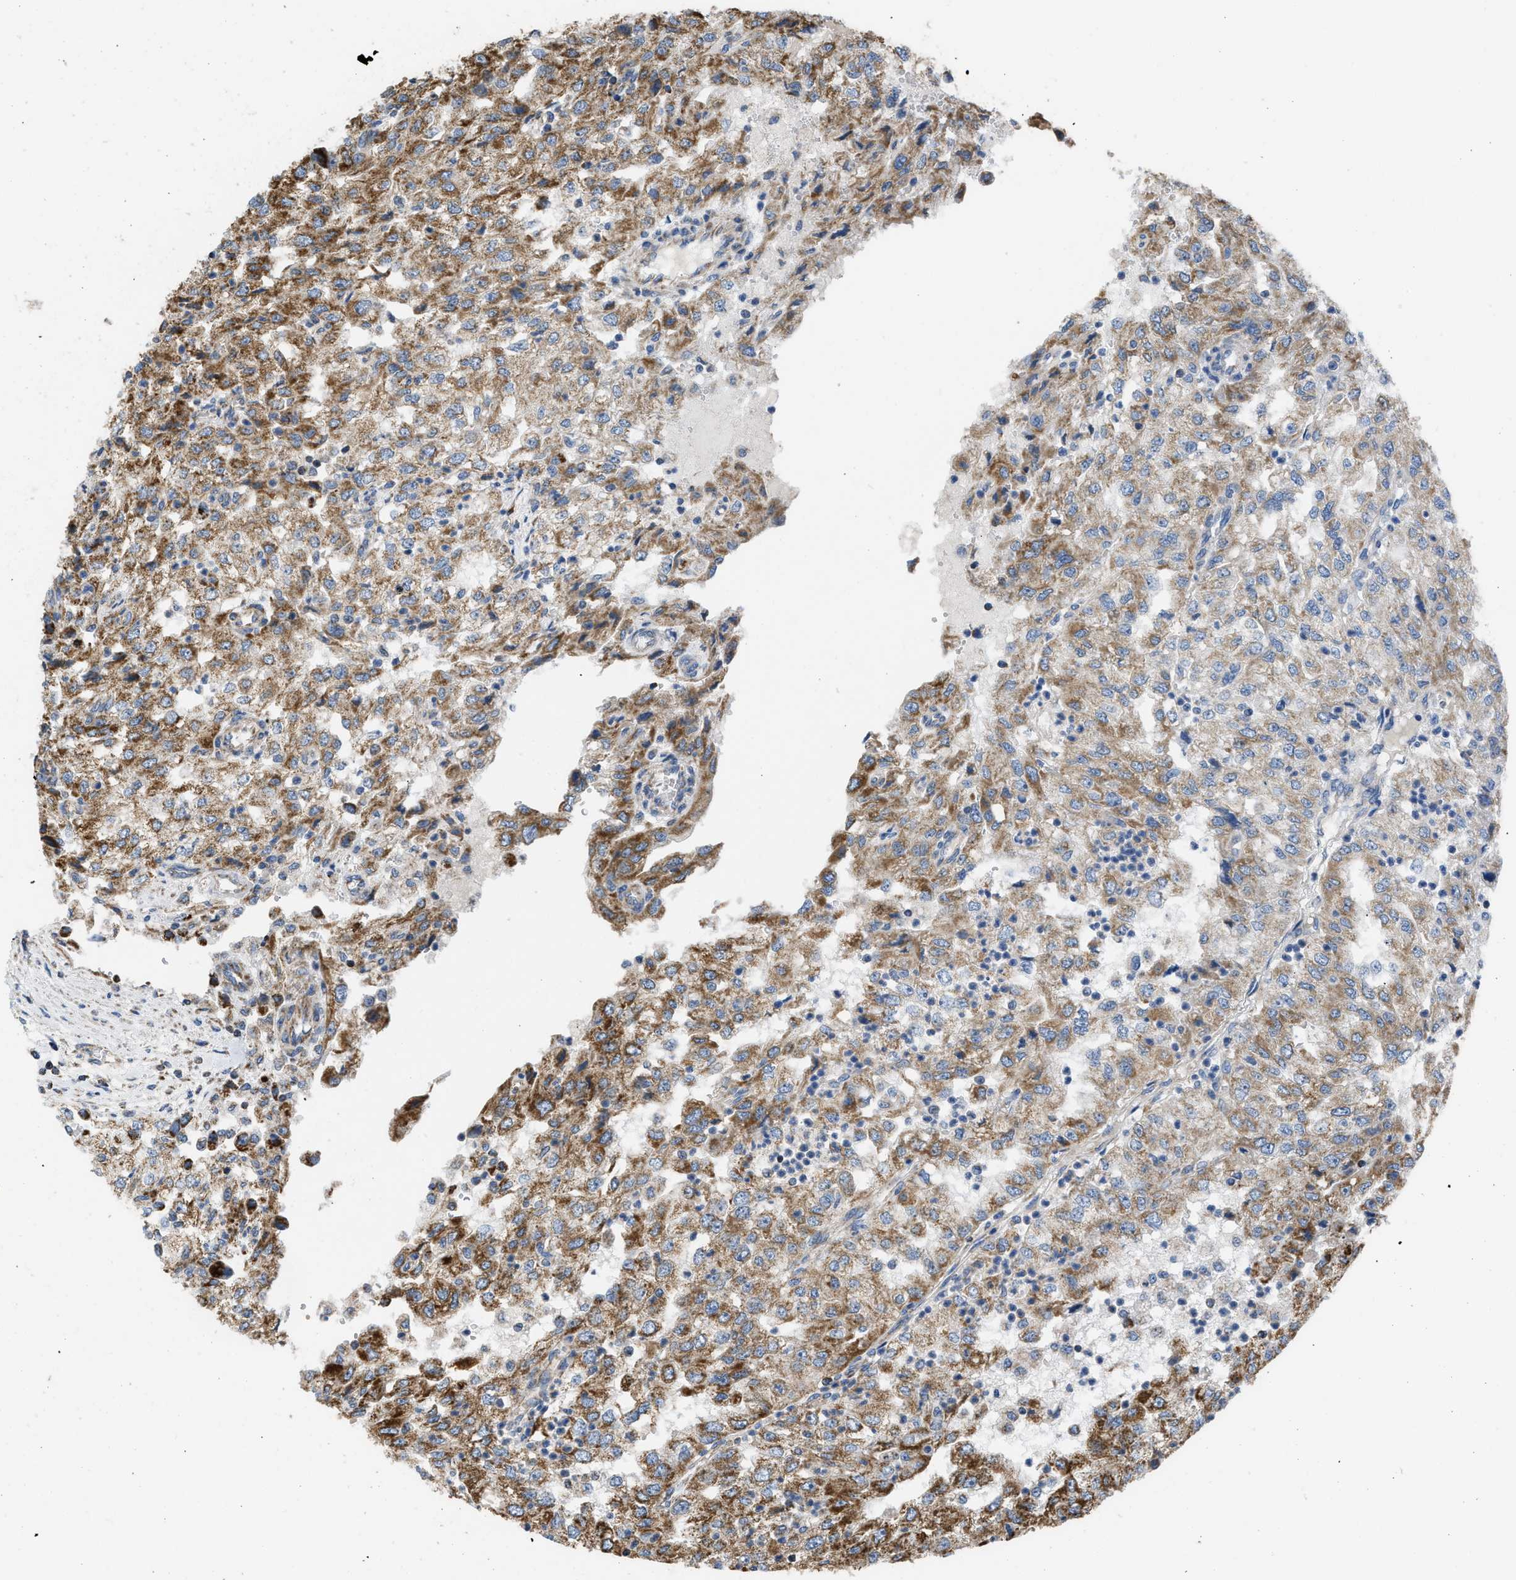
{"staining": {"intensity": "strong", "quantity": ">75%", "location": "cytoplasmic/membranous"}, "tissue": "renal cancer", "cell_type": "Tumor cells", "image_type": "cancer", "snomed": [{"axis": "morphology", "description": "Adenocarcinoma, NOS"}, {"axis": "topography", "description": "Kidney"}], "caption": "Adenocarcinoma (renal) tissue exhibits strong cytoplasmic/membranous positivity in approximately >75% of tumor cells, visualized by immunohistochemistry. (IHC, brightfield microscopy, high magnification).", "gene": "OPTN", "patient": {"sex": "female", "age": 54}}